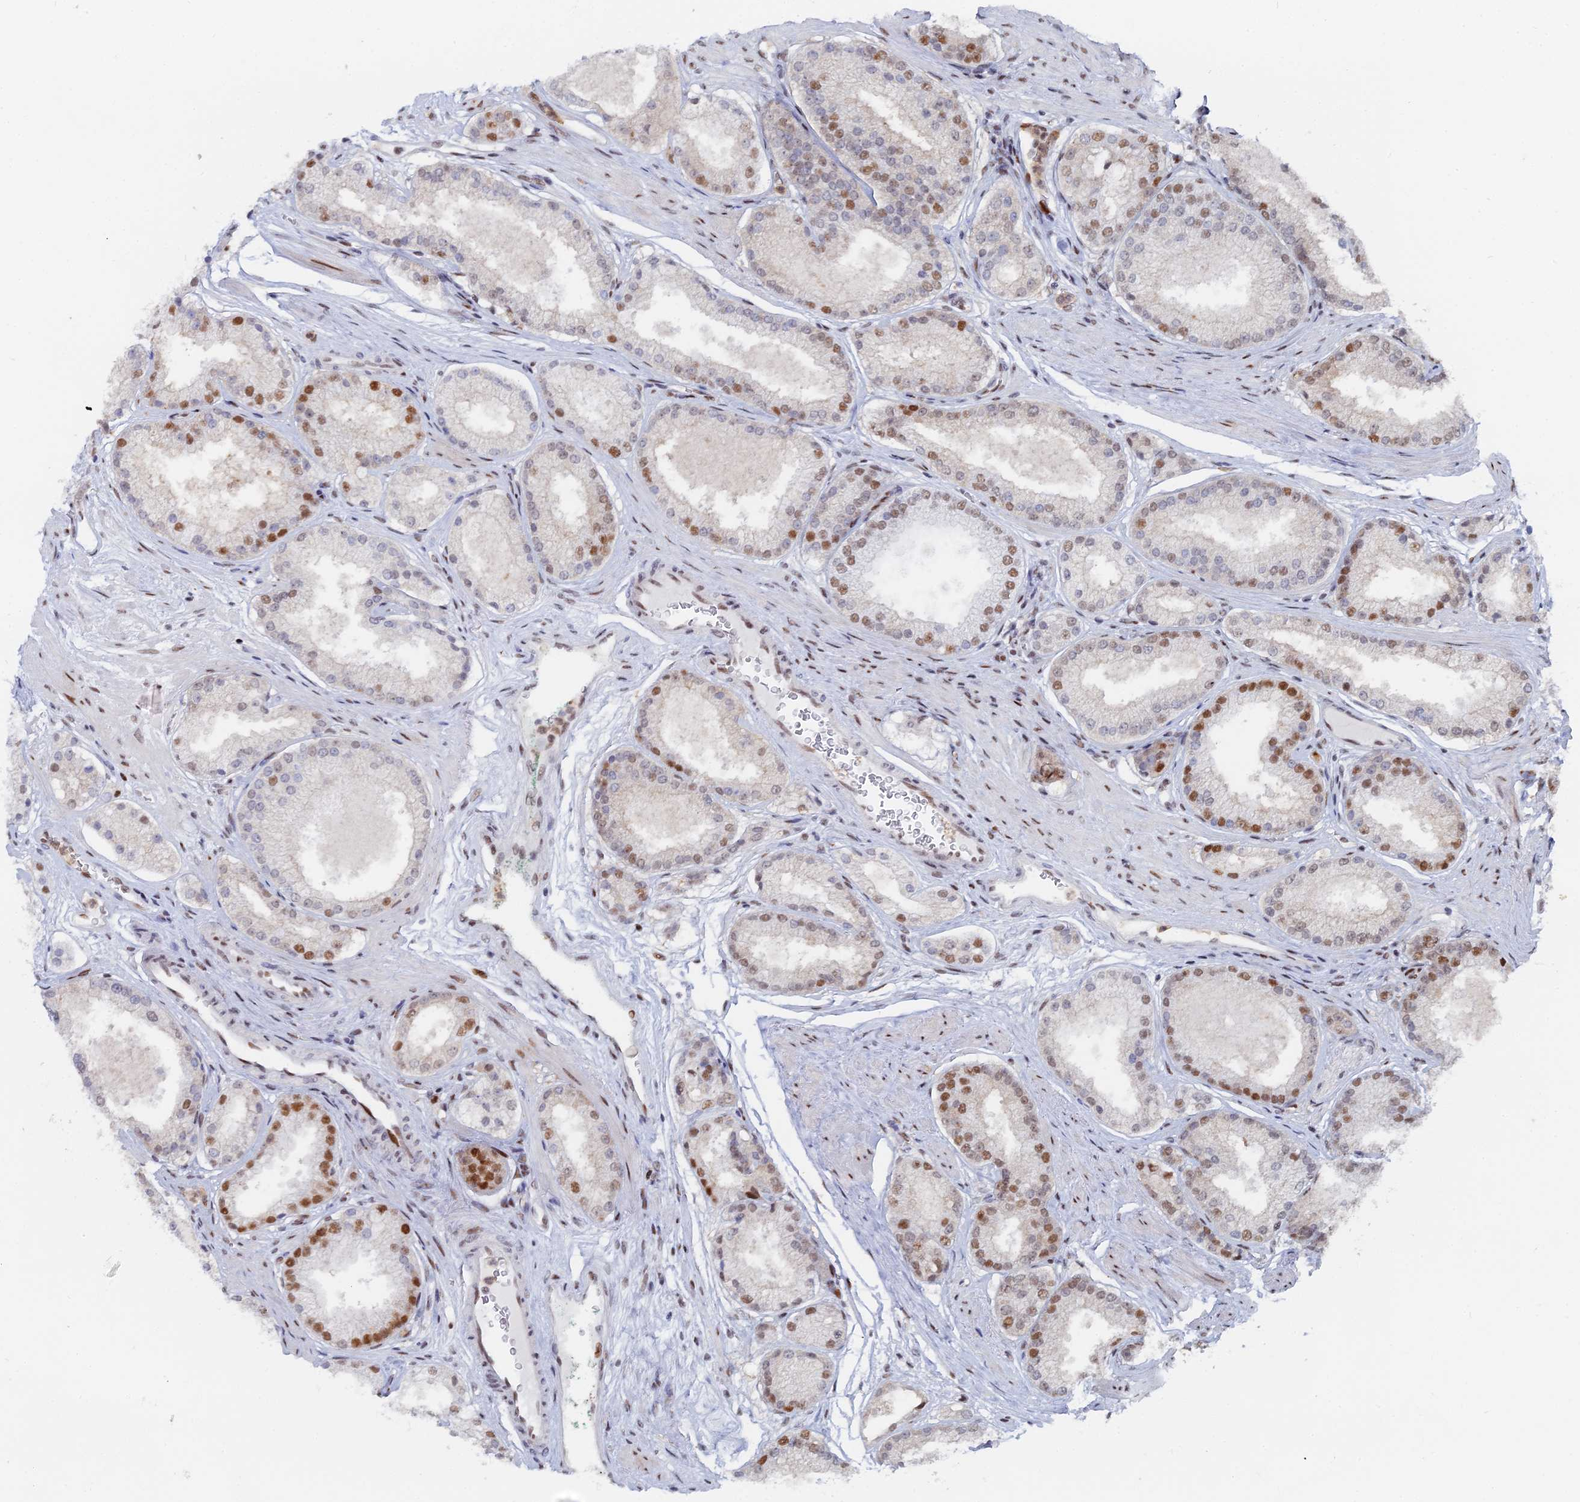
{"staining": {"intensity": "moderate", "quantity": "25%-75%", "location": "nuclear"}, "tissue": "prostate cancer", "cell_type": "Tumor cells", "image_type": "cancer", "snomed": [{"axis": "morphology", "description": "Adenocarcinoma, Low grade"}, {"axis": "topography", "description": "Prostate"}], "caption": "The micrograph reveals immunohistochemical staining of prostate cancer. There is moderate nuclear staining is identified in about 25%-75% of tumor cells.", "gene": "GSC2", "patient": {"sex": "male", "age": 59}}